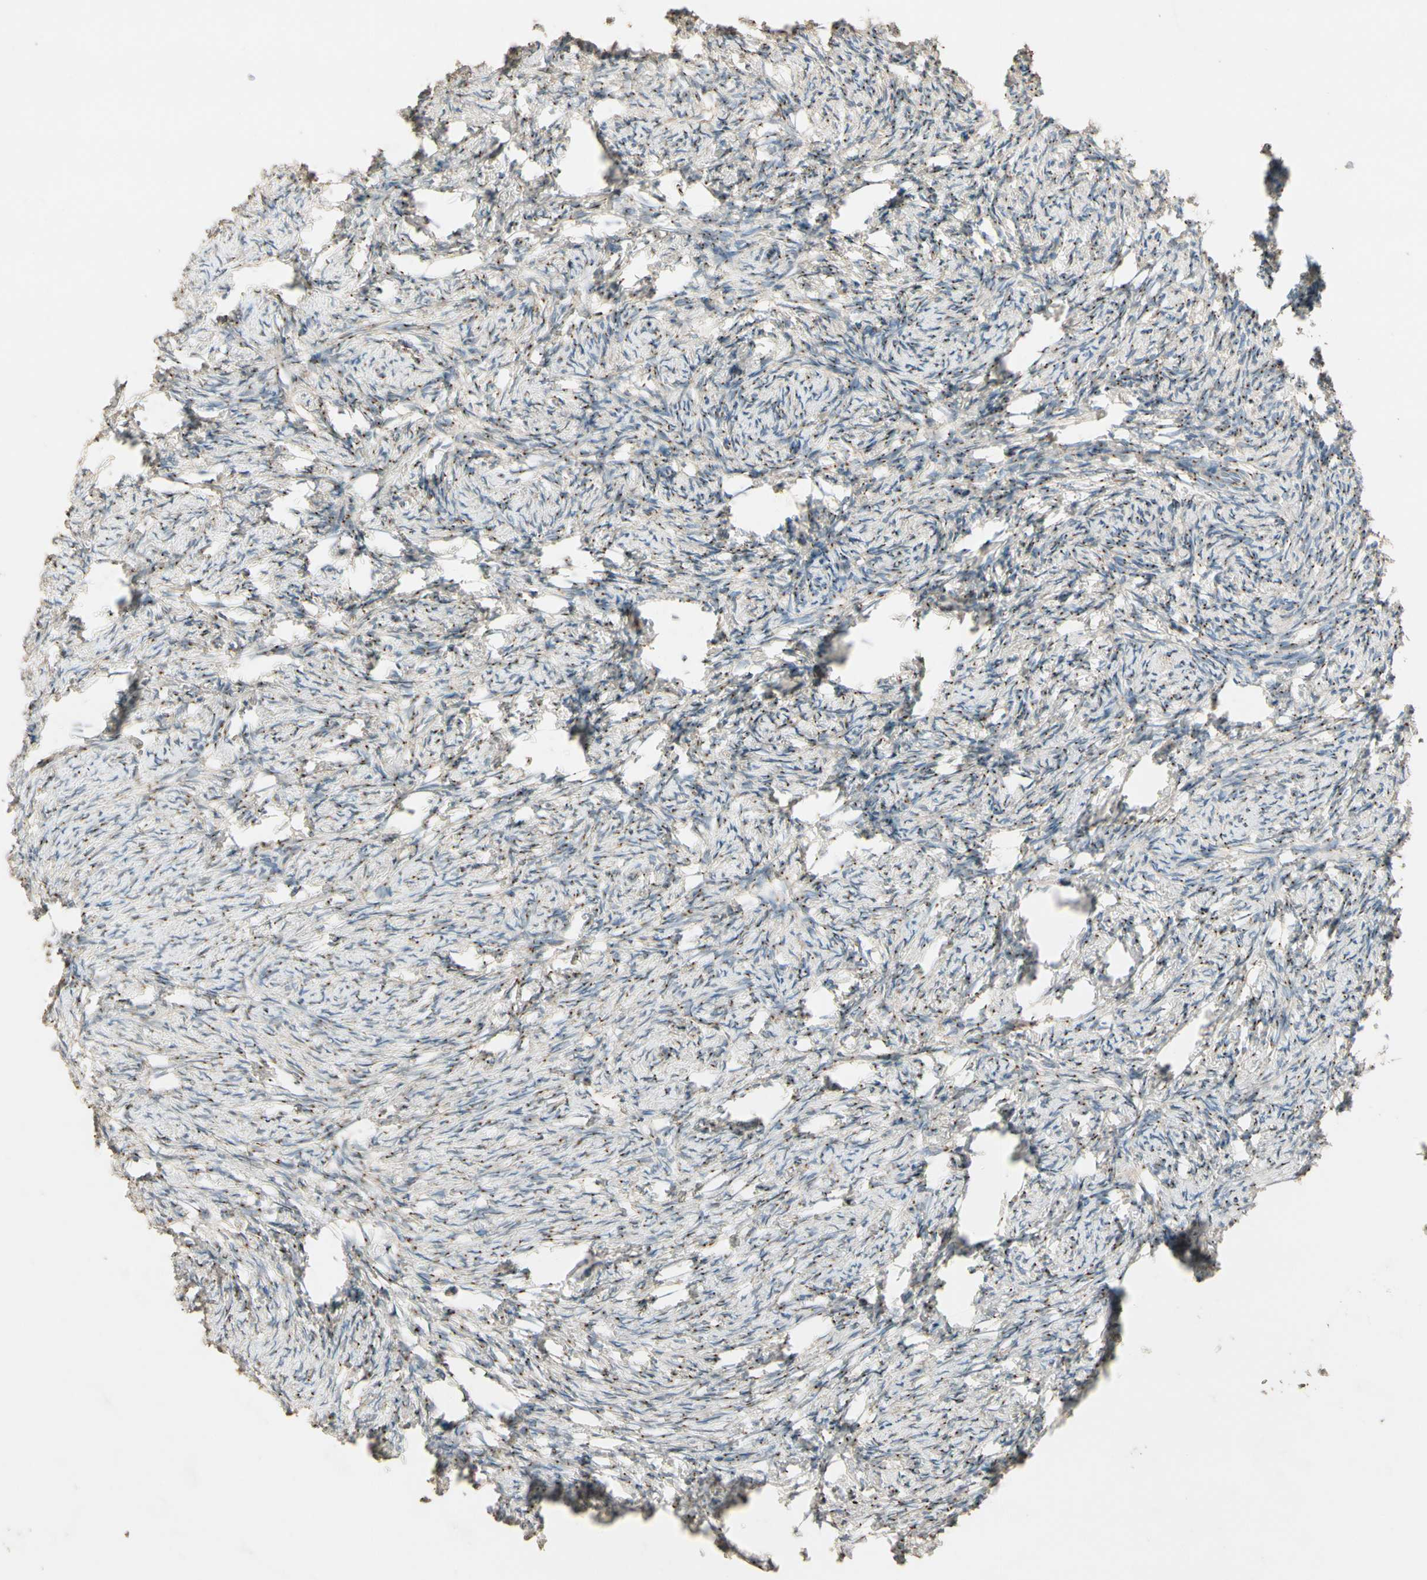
{"staining": {"intensity": "moderate", "quantity": "25%-75%", "location": "cytoplasmic/membranous"}, "tissue": "ovary", "cell_type": "Ovarian stroma cells", "image_type": "normal", "snomed": [{"axis": "morphology", "description": "Normal tissue, NOS"}, {"axis": "topography", "description": "Ovary"}], "caption": "Approximately 25%-75% of ovarian stroma cells in normal ovary reveal moderate cytoplasmic/membranous protein staining as visualized by brown immunohistochemical staining.", "gene": "AKAP9", "patient": {"sex": "female", "age": 60}}